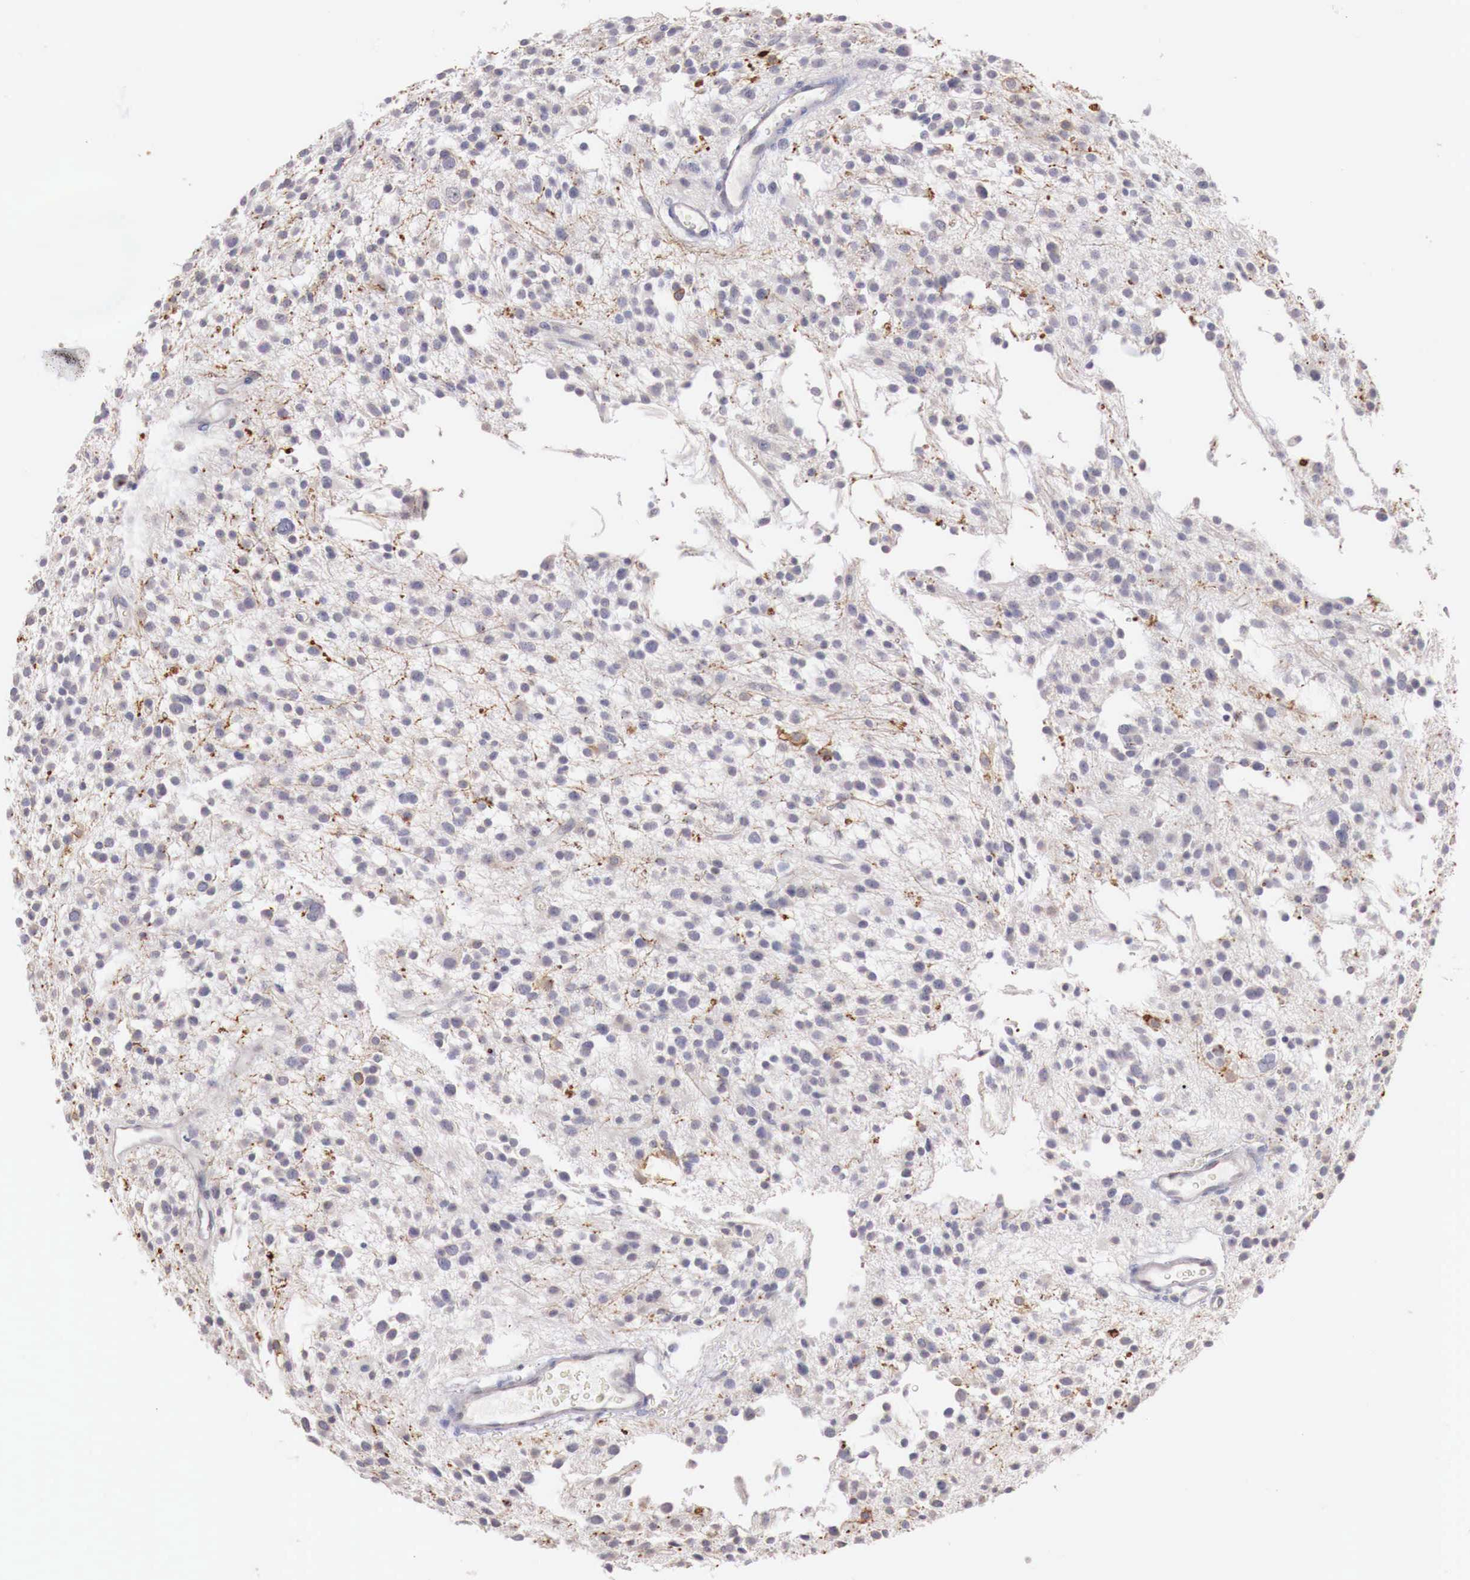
{"staining": {"intensity": "negative", "quantity": "none", "location": "none"}, "tissue": "glioma", "cell_type": "Tumor cells", "image_type": "cancer", "snomed": [{"axis": "morphology", "description": "Glioma, malignant, Low grade"}, {"axis": "topography", "description": "Brain"}], "caption": "Tumor cells are negative for brown protein staining in glioma. Brightfield microscopy of immunohistochemistry (IHC) stained with DAB (3,3'-diaminobenzidine) (brown) and hematoxylin (blue), captured at high magnification.", "gene": "TRIM13", "patient": {"sex": "female", "age": 36}}